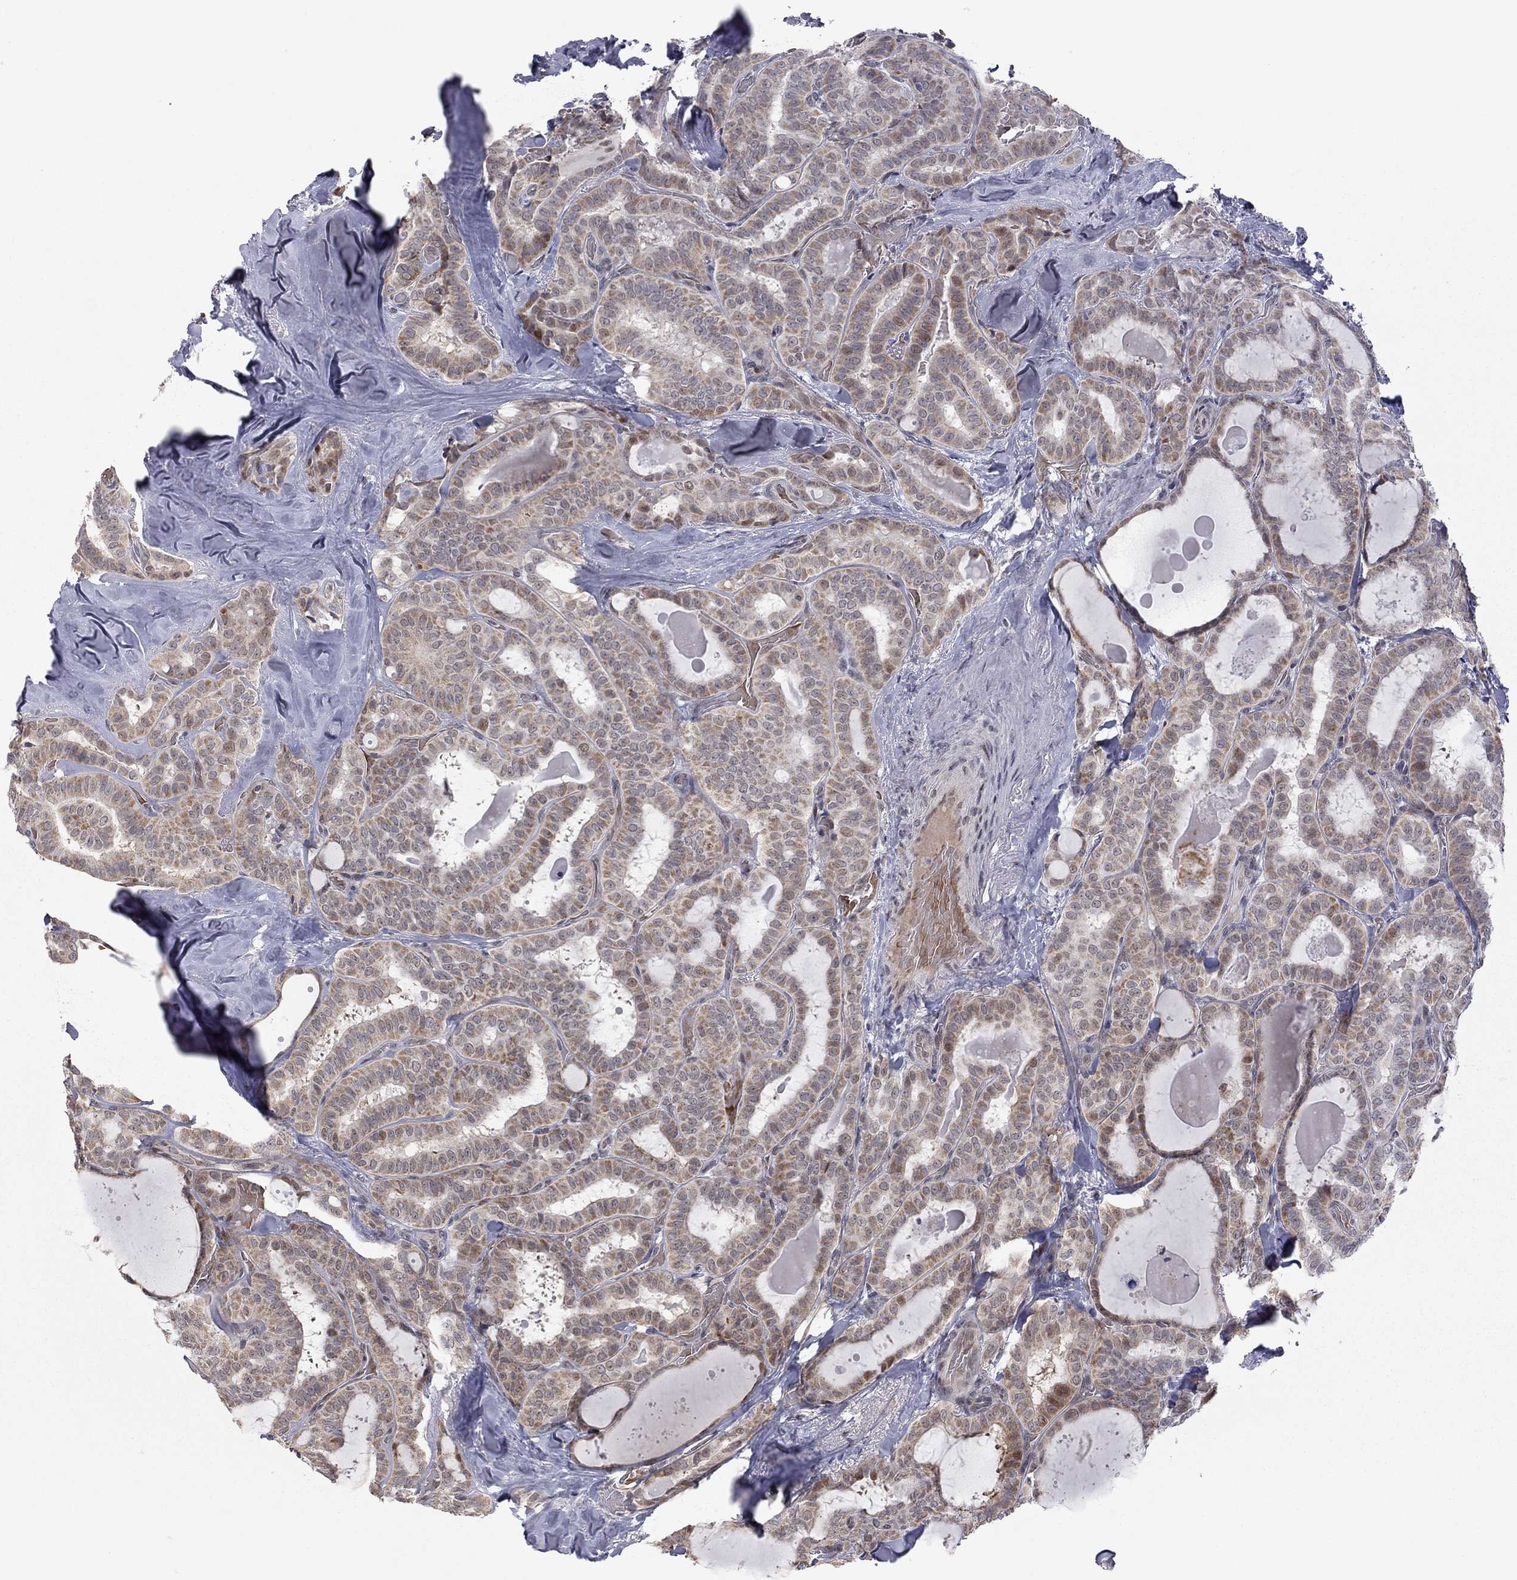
{"staining": {"intensity": "moderate", "quantity": ">75%", "location": "cytoplasmic/membranous"}, "tissue": "thyroid cancer", "cell_type": "Tumor cells", "image_type": "cancer", "snomed": [{"axis": "morphology", "description": "Papillary adenocarcinoma, NOS"}, {"axis": "topography", "description": "Thyroid gland"}], "caption": "Moderate cytoplasmic/membranous protein expression is present in about >75% of tumor cells in thyroid cancer. The protein is shown in brown color, while the nuclei are stained blue.", "gene": "MC3R", "patient": {"sex": "female", "age": 39}}